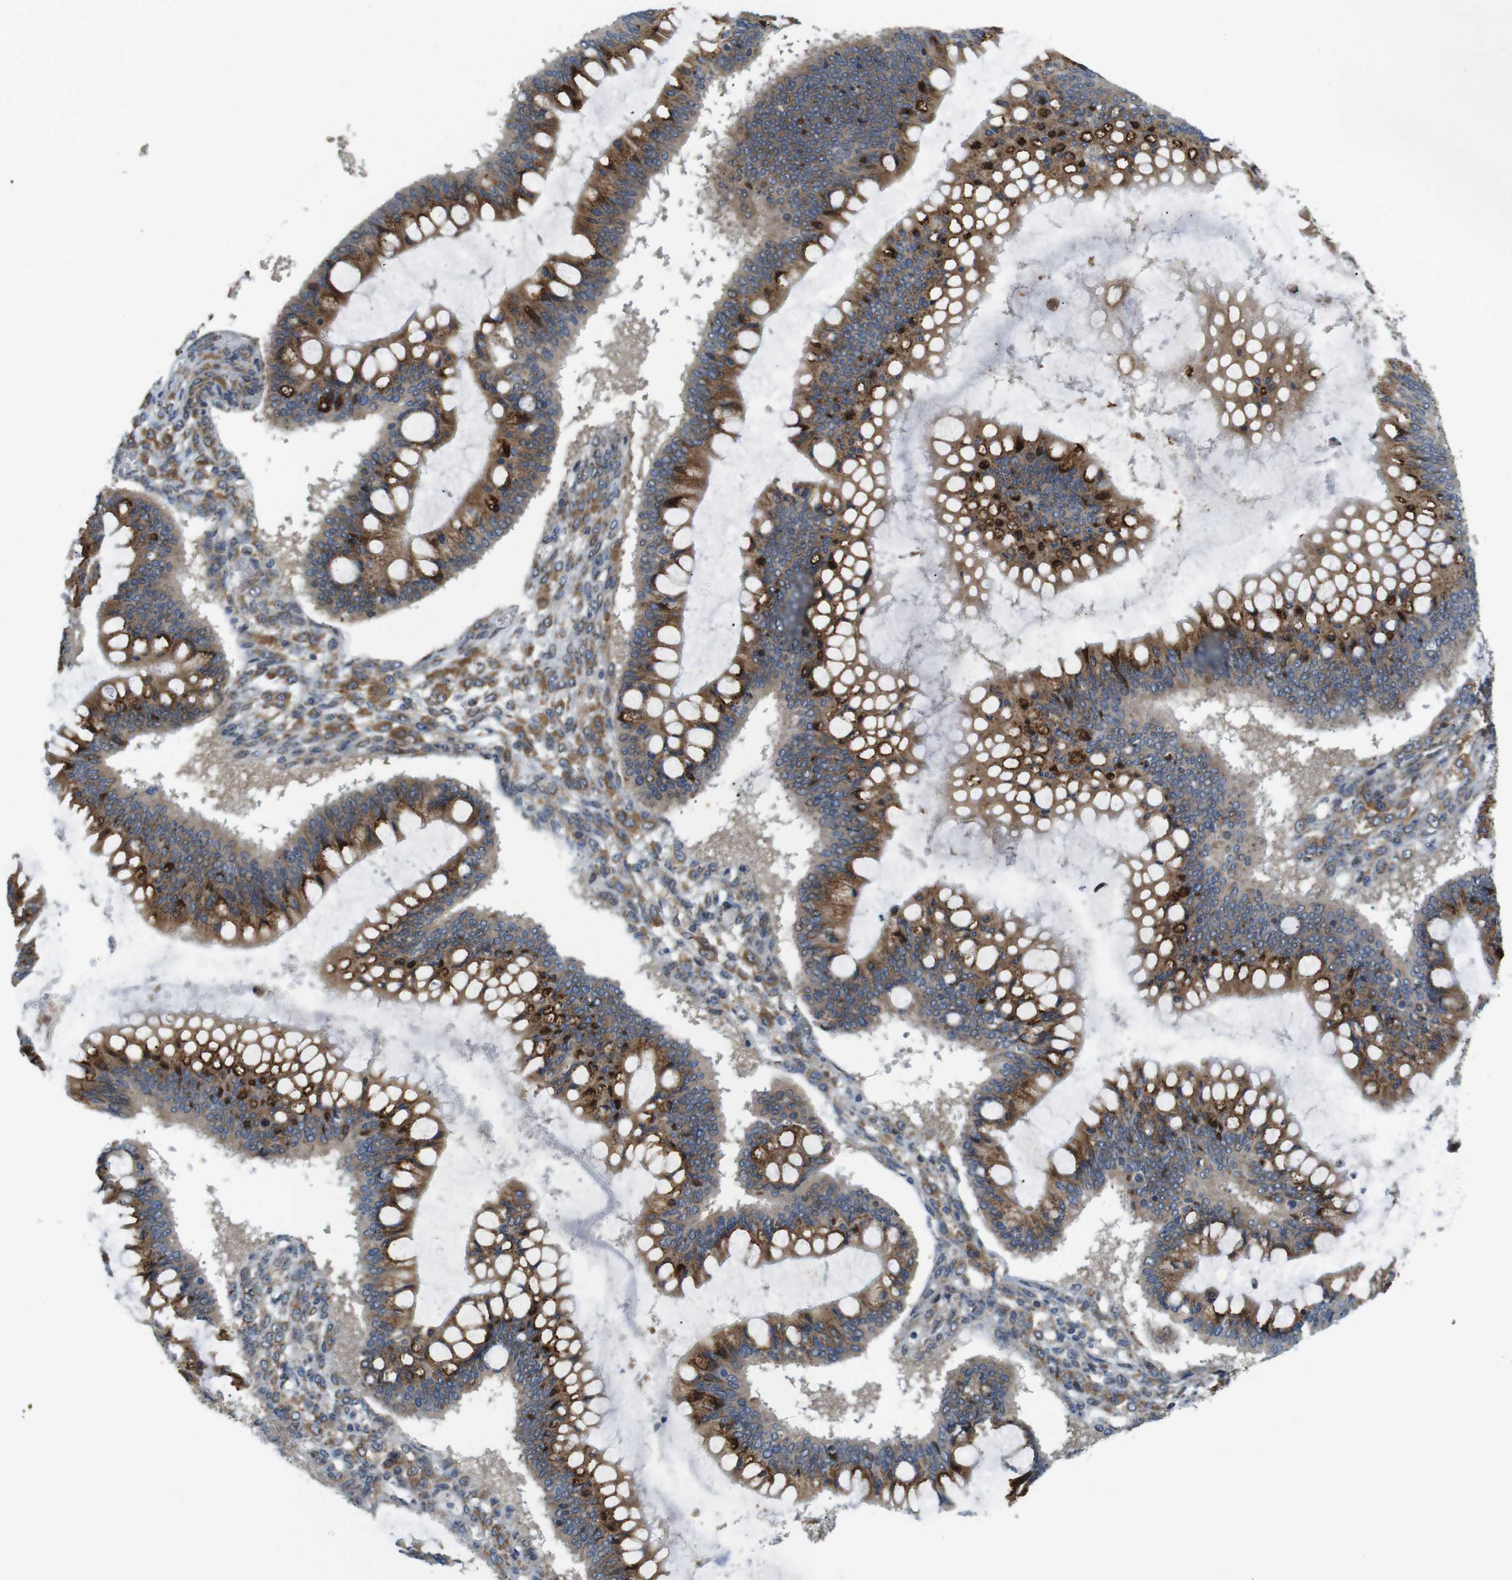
{"staining": {"intensity": "strong", "quantity": ">75%", "location": "cytoplasmic/membranous"}, "tissue": "ovarian cancer", "cell_type": "Tumor cells", "image_type": "cancer", "snomed": [{"axis": "morphology", "description": "Cystadenocarcinoma, mucinous, NOS"}, {"axis": "topography", "description": "Ovary"}], "caption": "This histopathology image reveals mucinous cystadenocarcinoma (ovarian) stained with immunohistochemistry (IHC) to label a protein in brown. The cytoplasmic/membranous of tumor cells show strong positivity for the protein. Nuclei are counter-stained blue.", "gene": "TMEM143", "patient": {"sex": "female", "age": 73}}